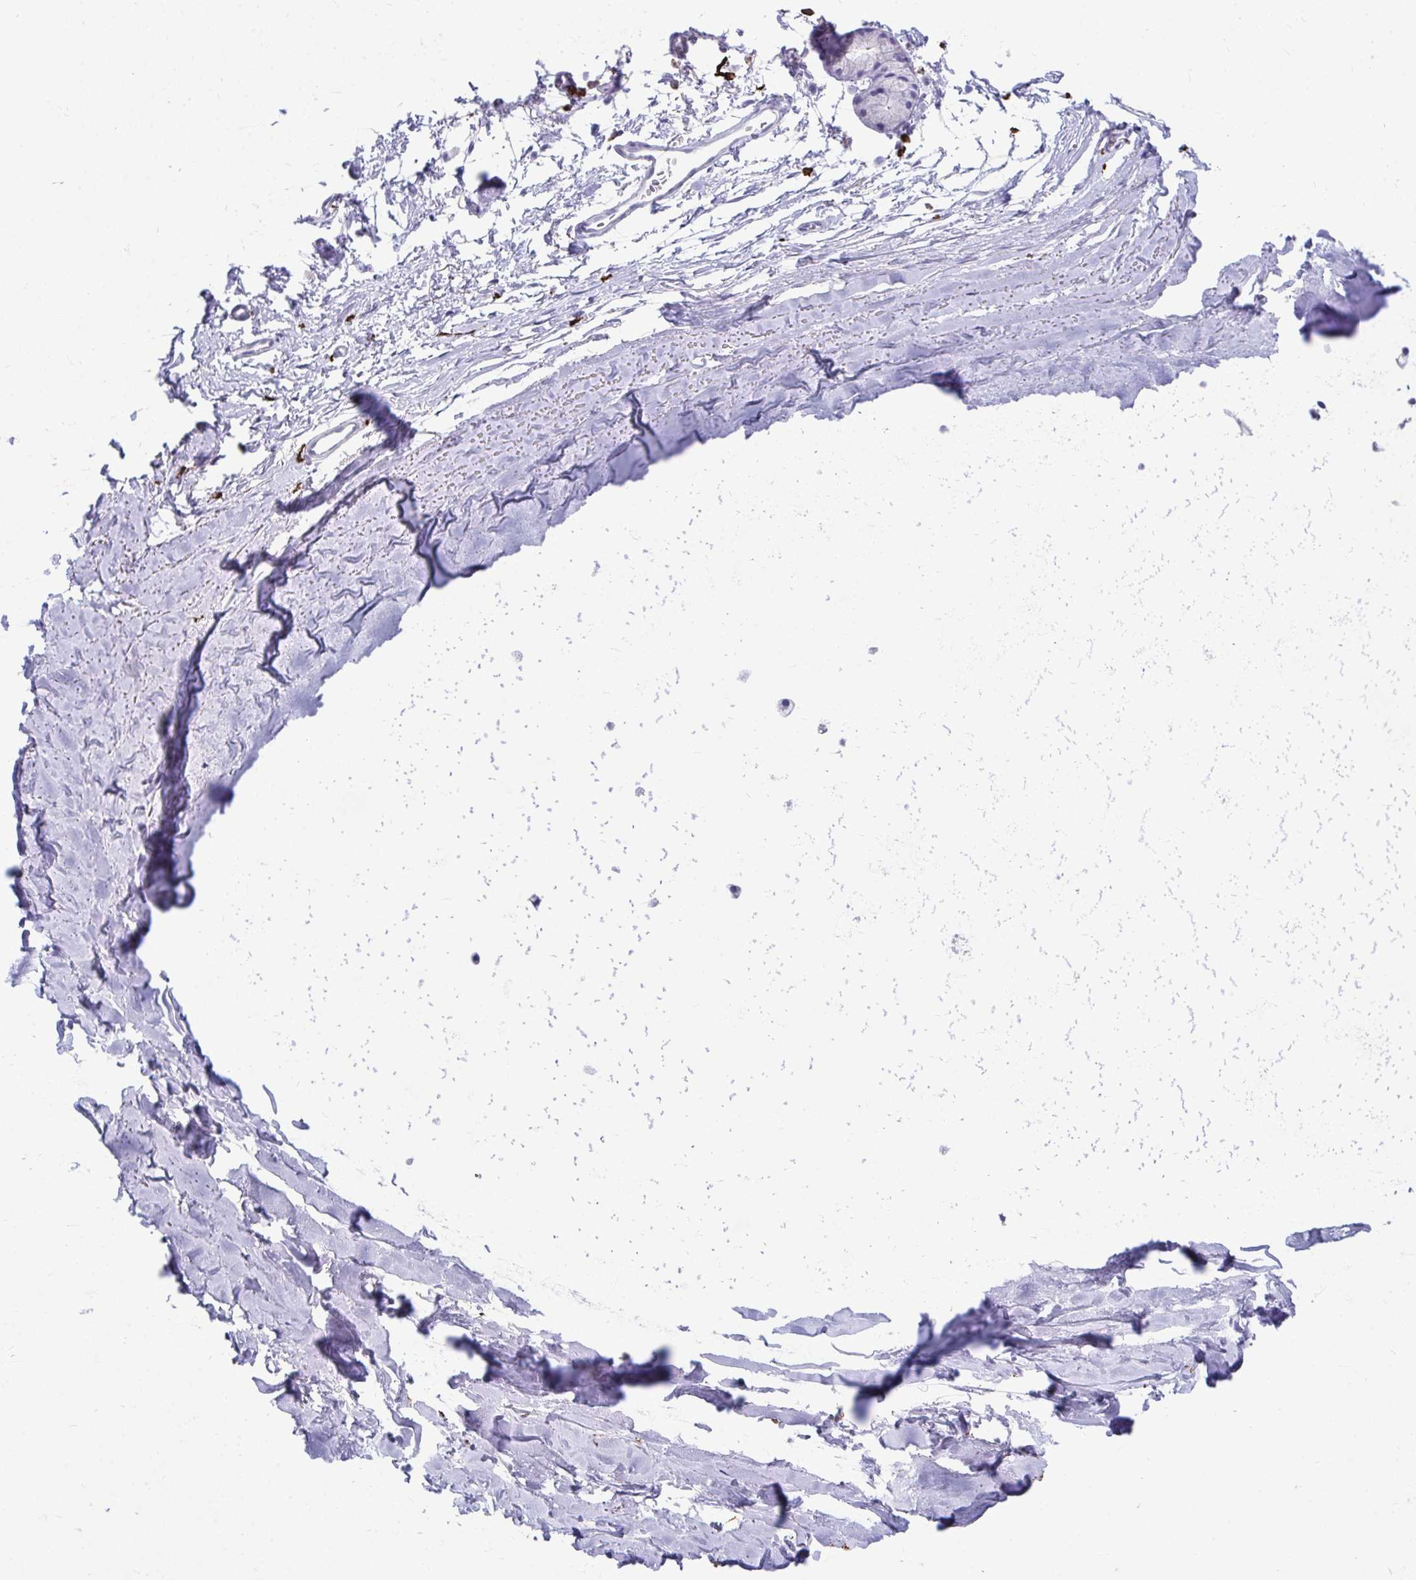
{"staining": {"intensity": "negative", "quantity": "none", "location": "none"}, "tissue": "adipose tissue", "cell_type": "Adipocytes", "image_type": "normal", "snomed": [{"axis": "morphology", "description": "Normal tissue, NOS"}, {"axis": "topography", "description": "Cartilage tissue"}, {"axis": "topography", "description": "Bronchus"}], "caption": "High magnification brightfield microscopy of normal adipose tissue stained with DAB (3,3'-diaminobenzidine) (brown) and counterstained with hematoxylin (blue): adipocytes show no significant positivity.", "gene": "CD163", "patient": {"sex": "female", "age": 79}}